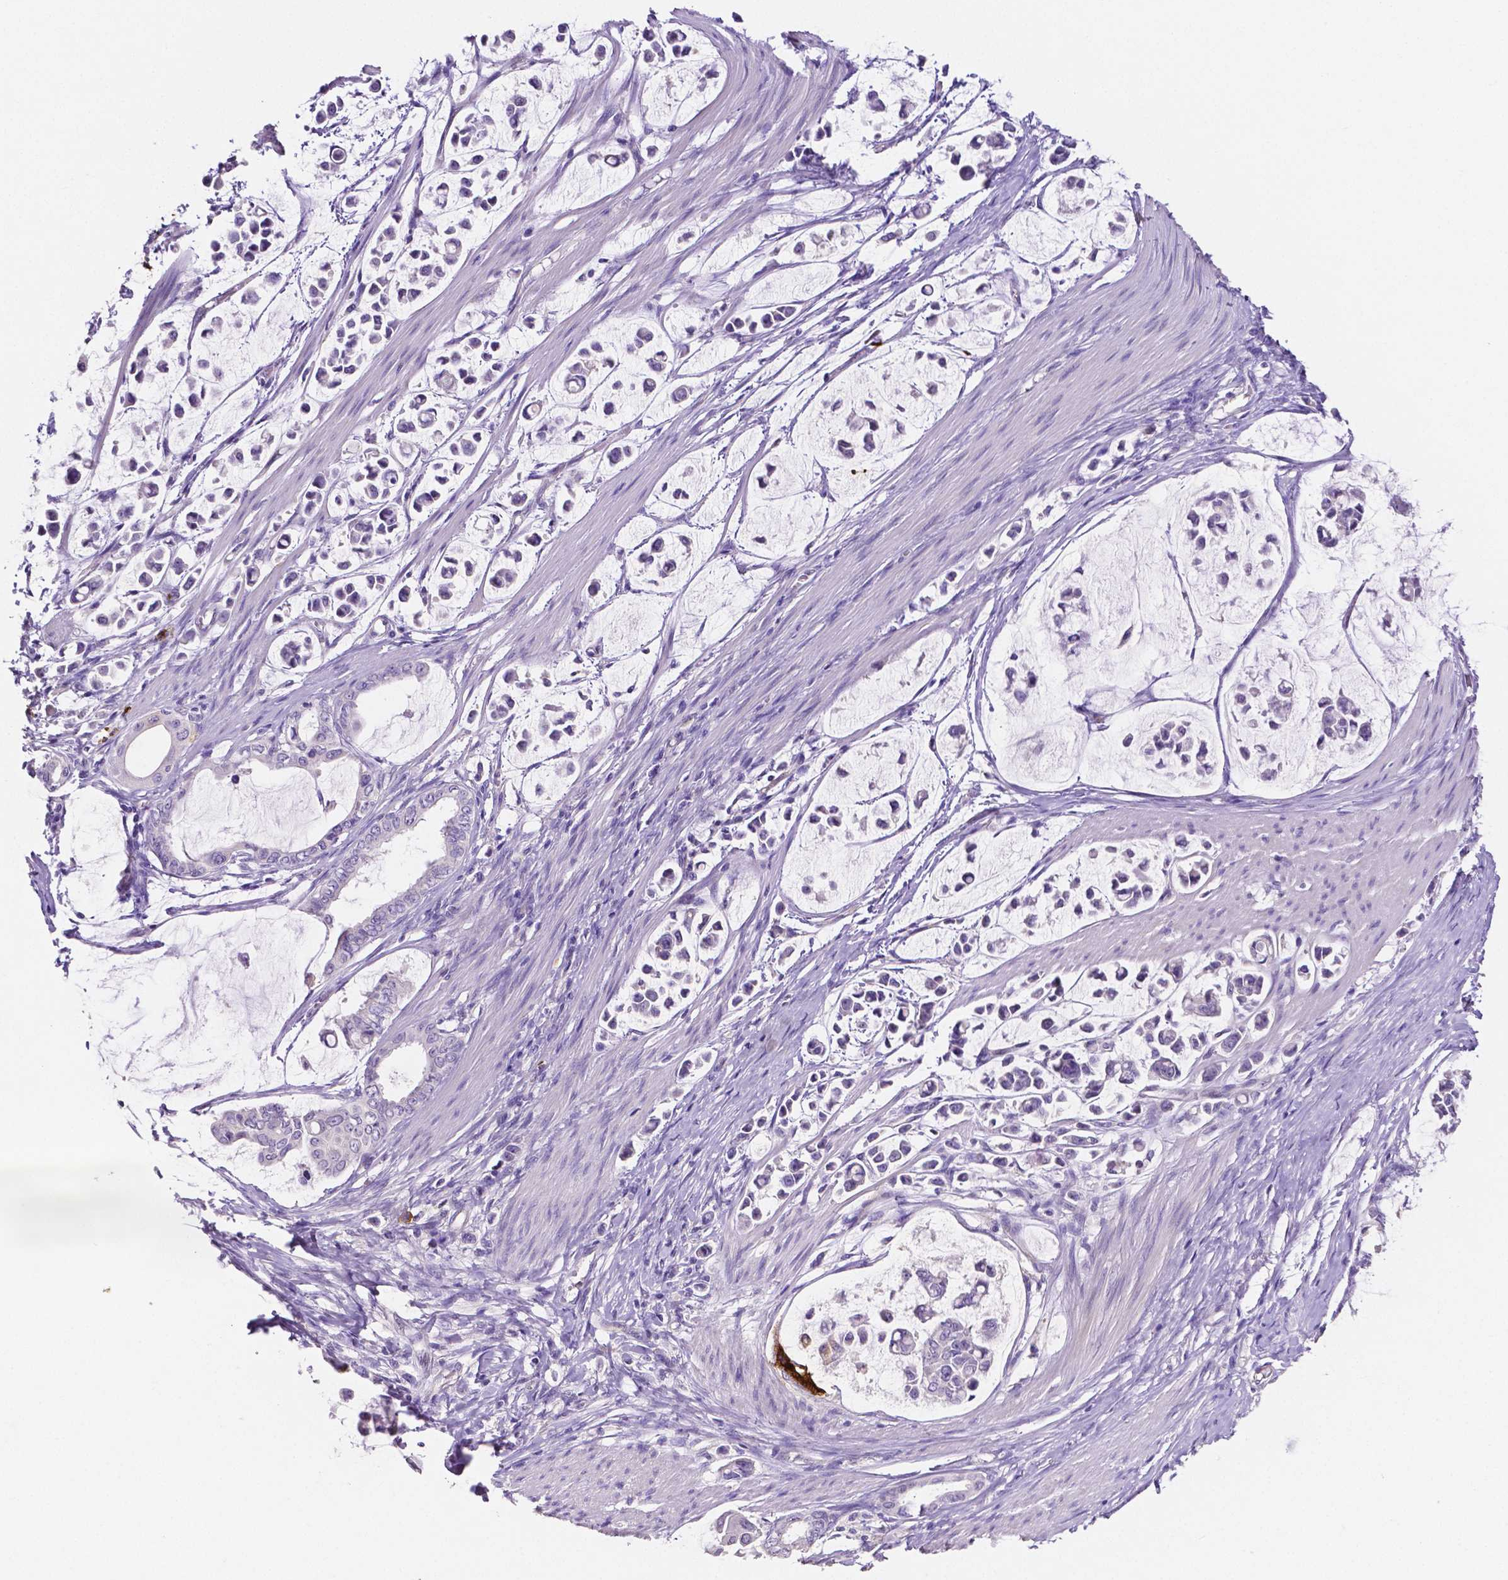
{"staining": {"intensity": "negative", "quantity": "none", "location": "none"}, "tissue": "stomach cancer", "cell_type": "Tumor cells", "image_type": "cancer", "snomed": [{"axis": "morphology", "description": "Adenocarcinoma, NOS"}, {"axis": "topography", "description": "Stomach"}], "caption": "Immunohistochemistry (IHC) of human stomach adenocarcinoma shows no staining in tumor cells. (DAB IHC with hematoxylin counter stain).", "gene": "MMP9", "patient": {"sex": "male", "age": 82}}